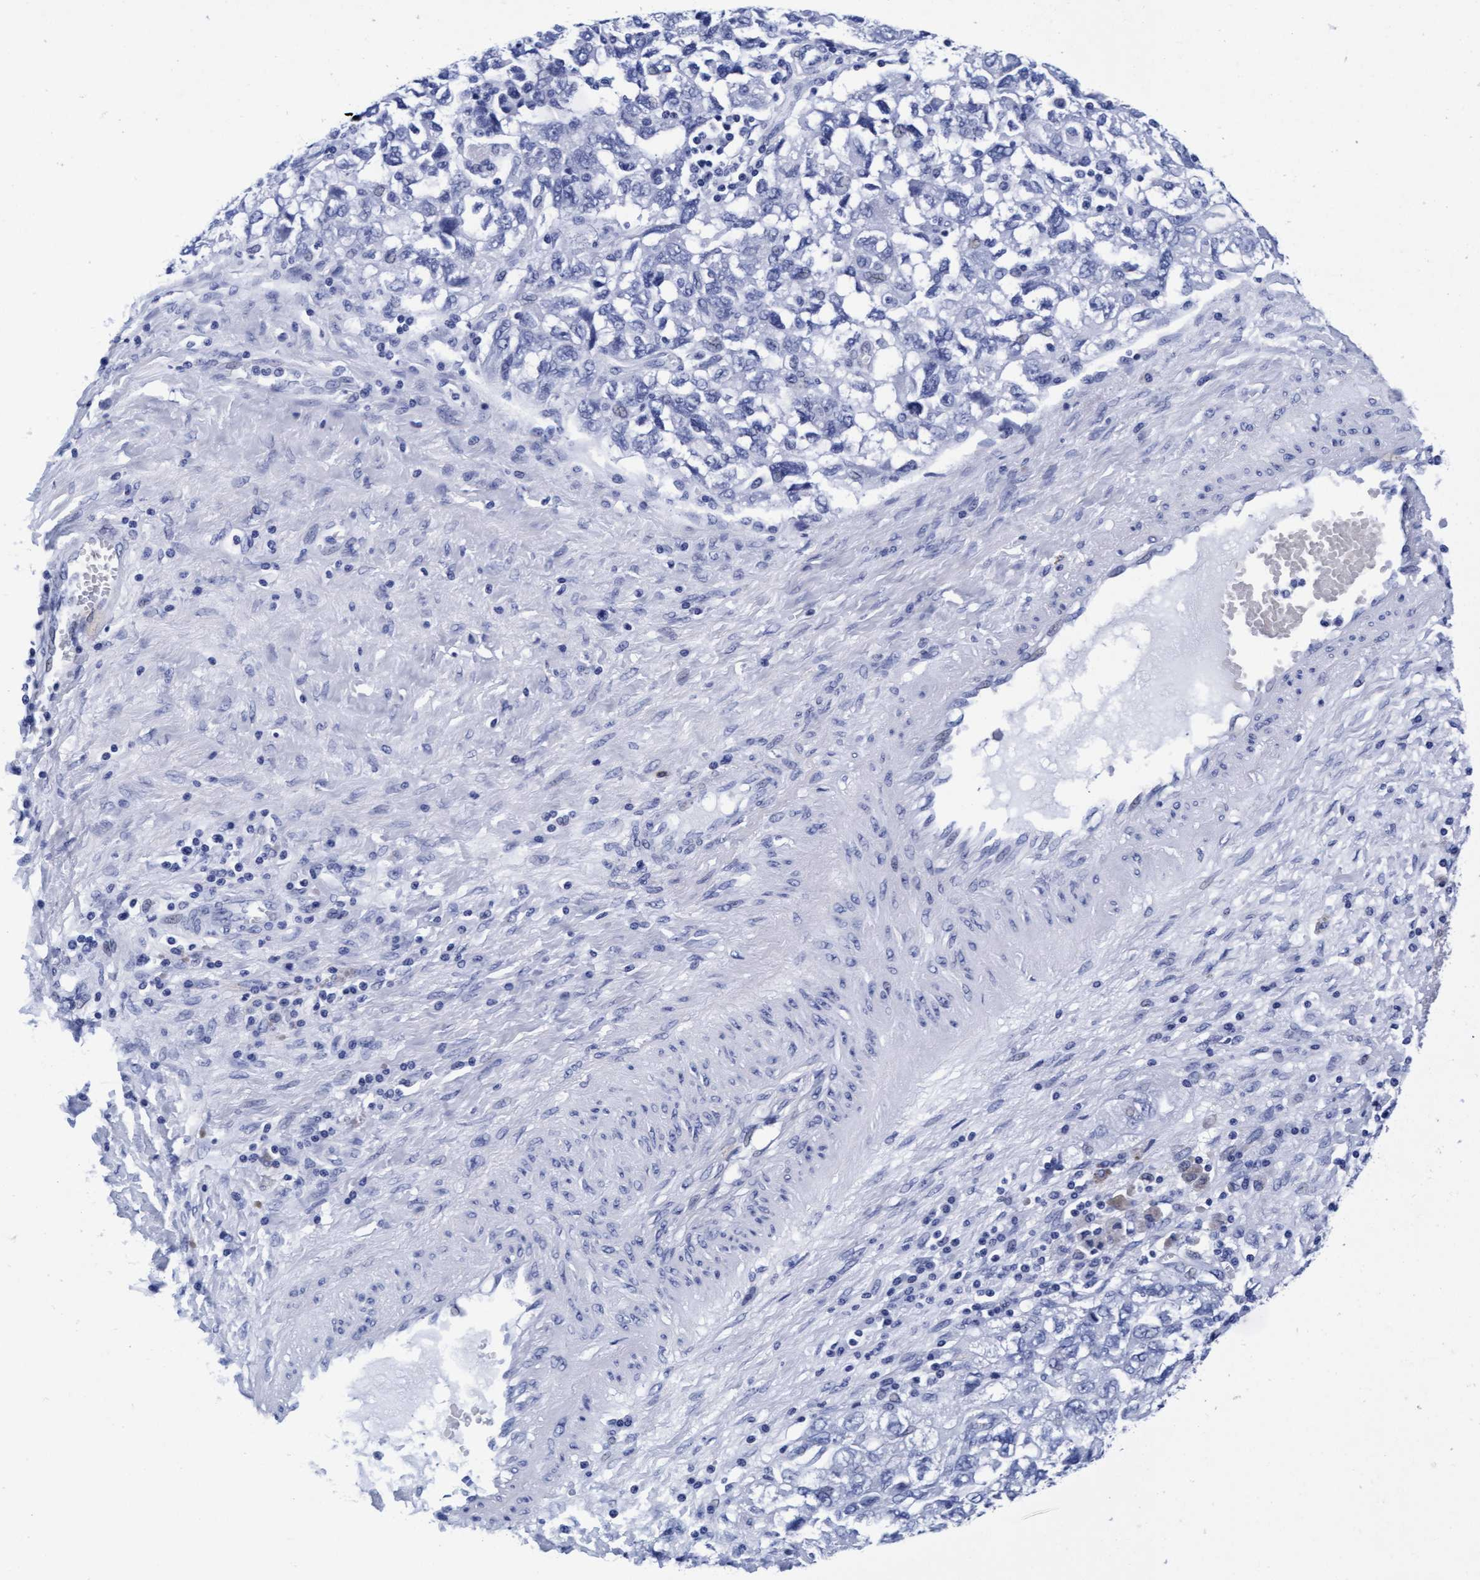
{"staining": {"intensity": "negative", "quantity": "none", "location": "none"}, "tissue": "ovarian cancer", "cell_type": "Tumor cells", "image_type": "cancer", "snomed": [{"axis": "morphology", "description": "Carcinoma, NOS"}, {"axis": "morphology", "description": "Cystadenocarcinoma, serous, NOS"}, {"axis": "topography", "description": "Ovary"}], "caption": "There is no significant expression in tumor cells of ovarian cancer.", "gene": "ARSG", "patient": {"sex": "female", "age": 69}}